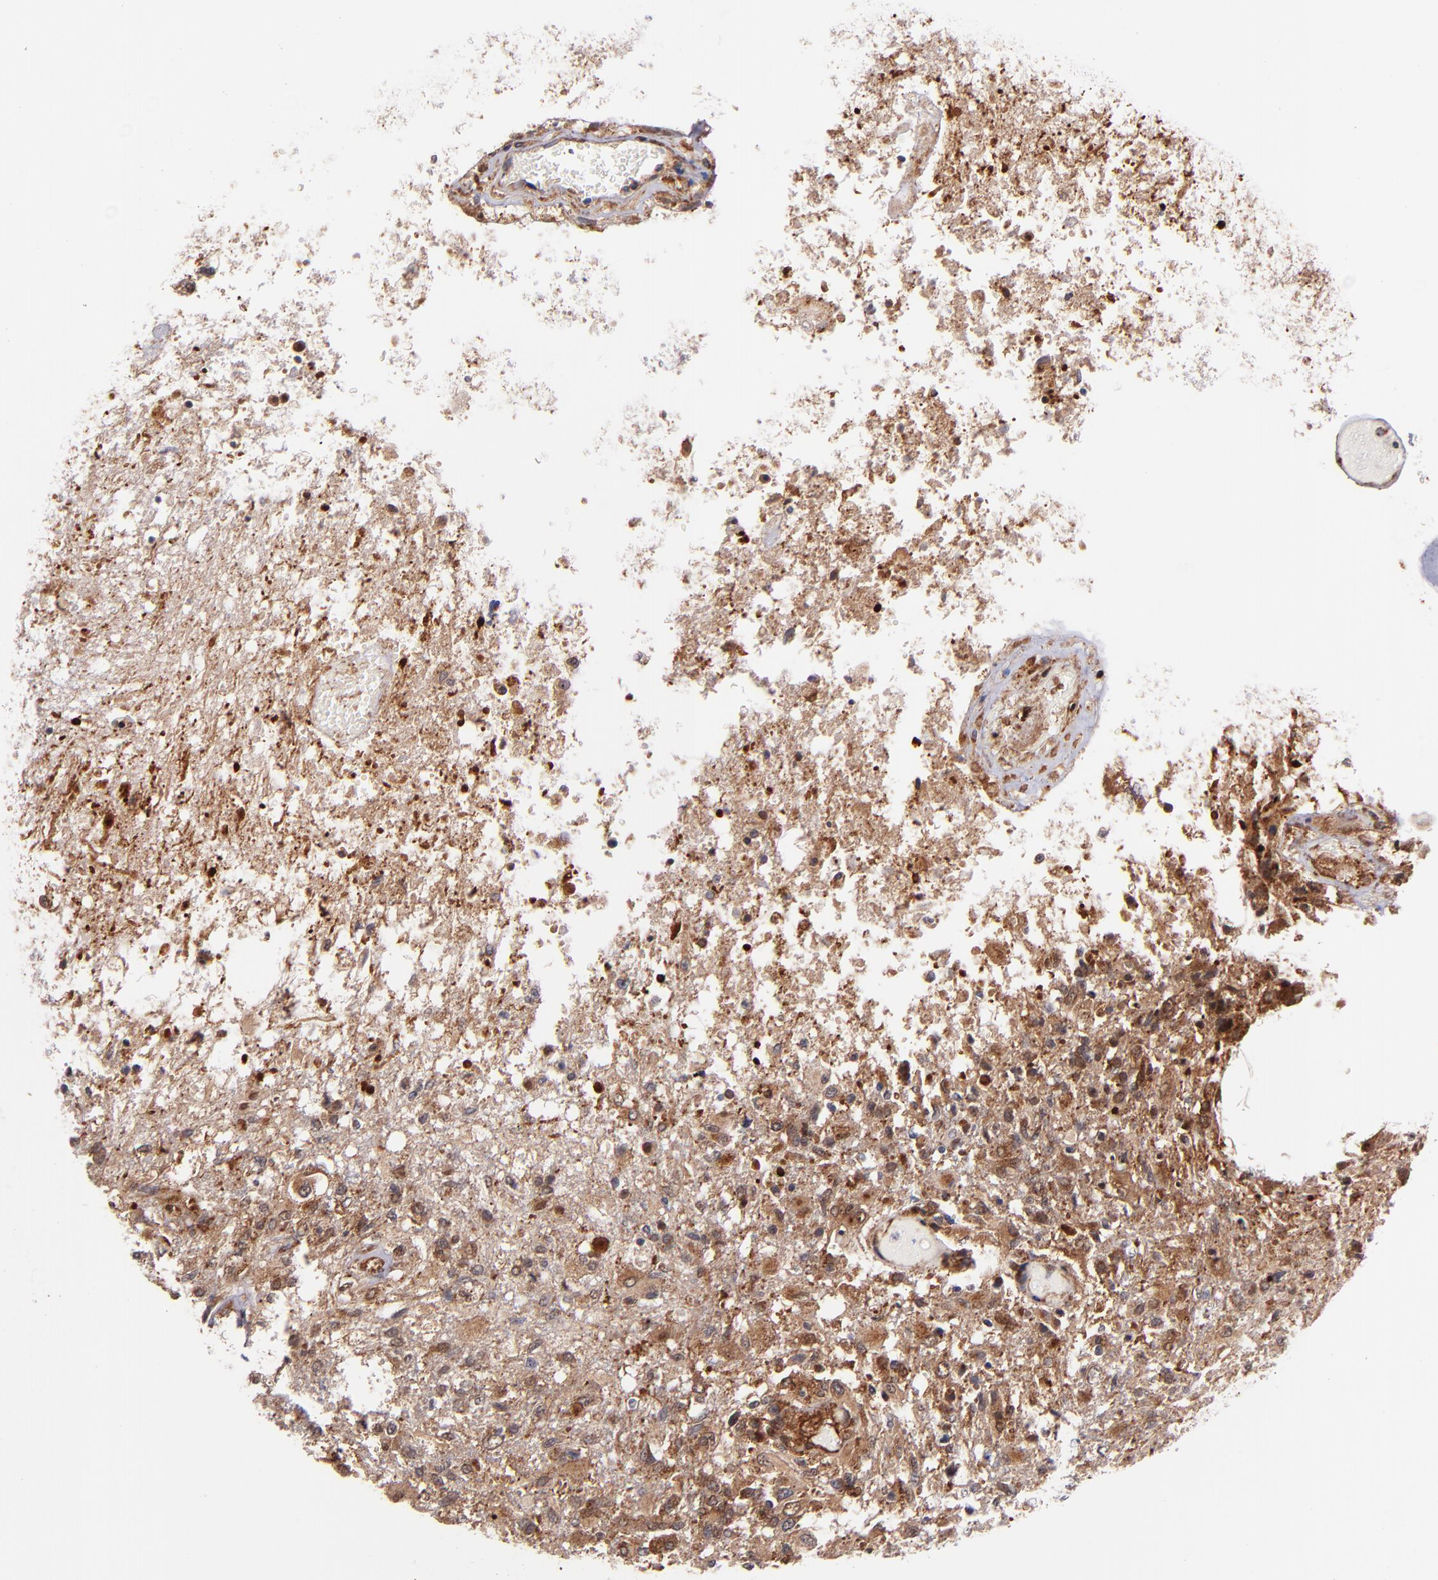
{"staining": {"intensity": "moderate", "quantity": ">75%", "location": "cytoplasmic/membranous"}, "tissue": "glioma", "cell_type": "Tumor cells", "image_type": "cancer", "snomed": [{"axis": "morphology", "description": "Glioma, malignant, High grade"}, {"axis": "topography", "description": "Cerebral cortex"}], "caption": "Protein staining of malignant glioma (high-grade) tissue displays moderate cytoplasmic/membranous positivity in approximately >75% of tumor cells.", "gene": "STX8", "patient": {"sex": "male", "age": 79}}